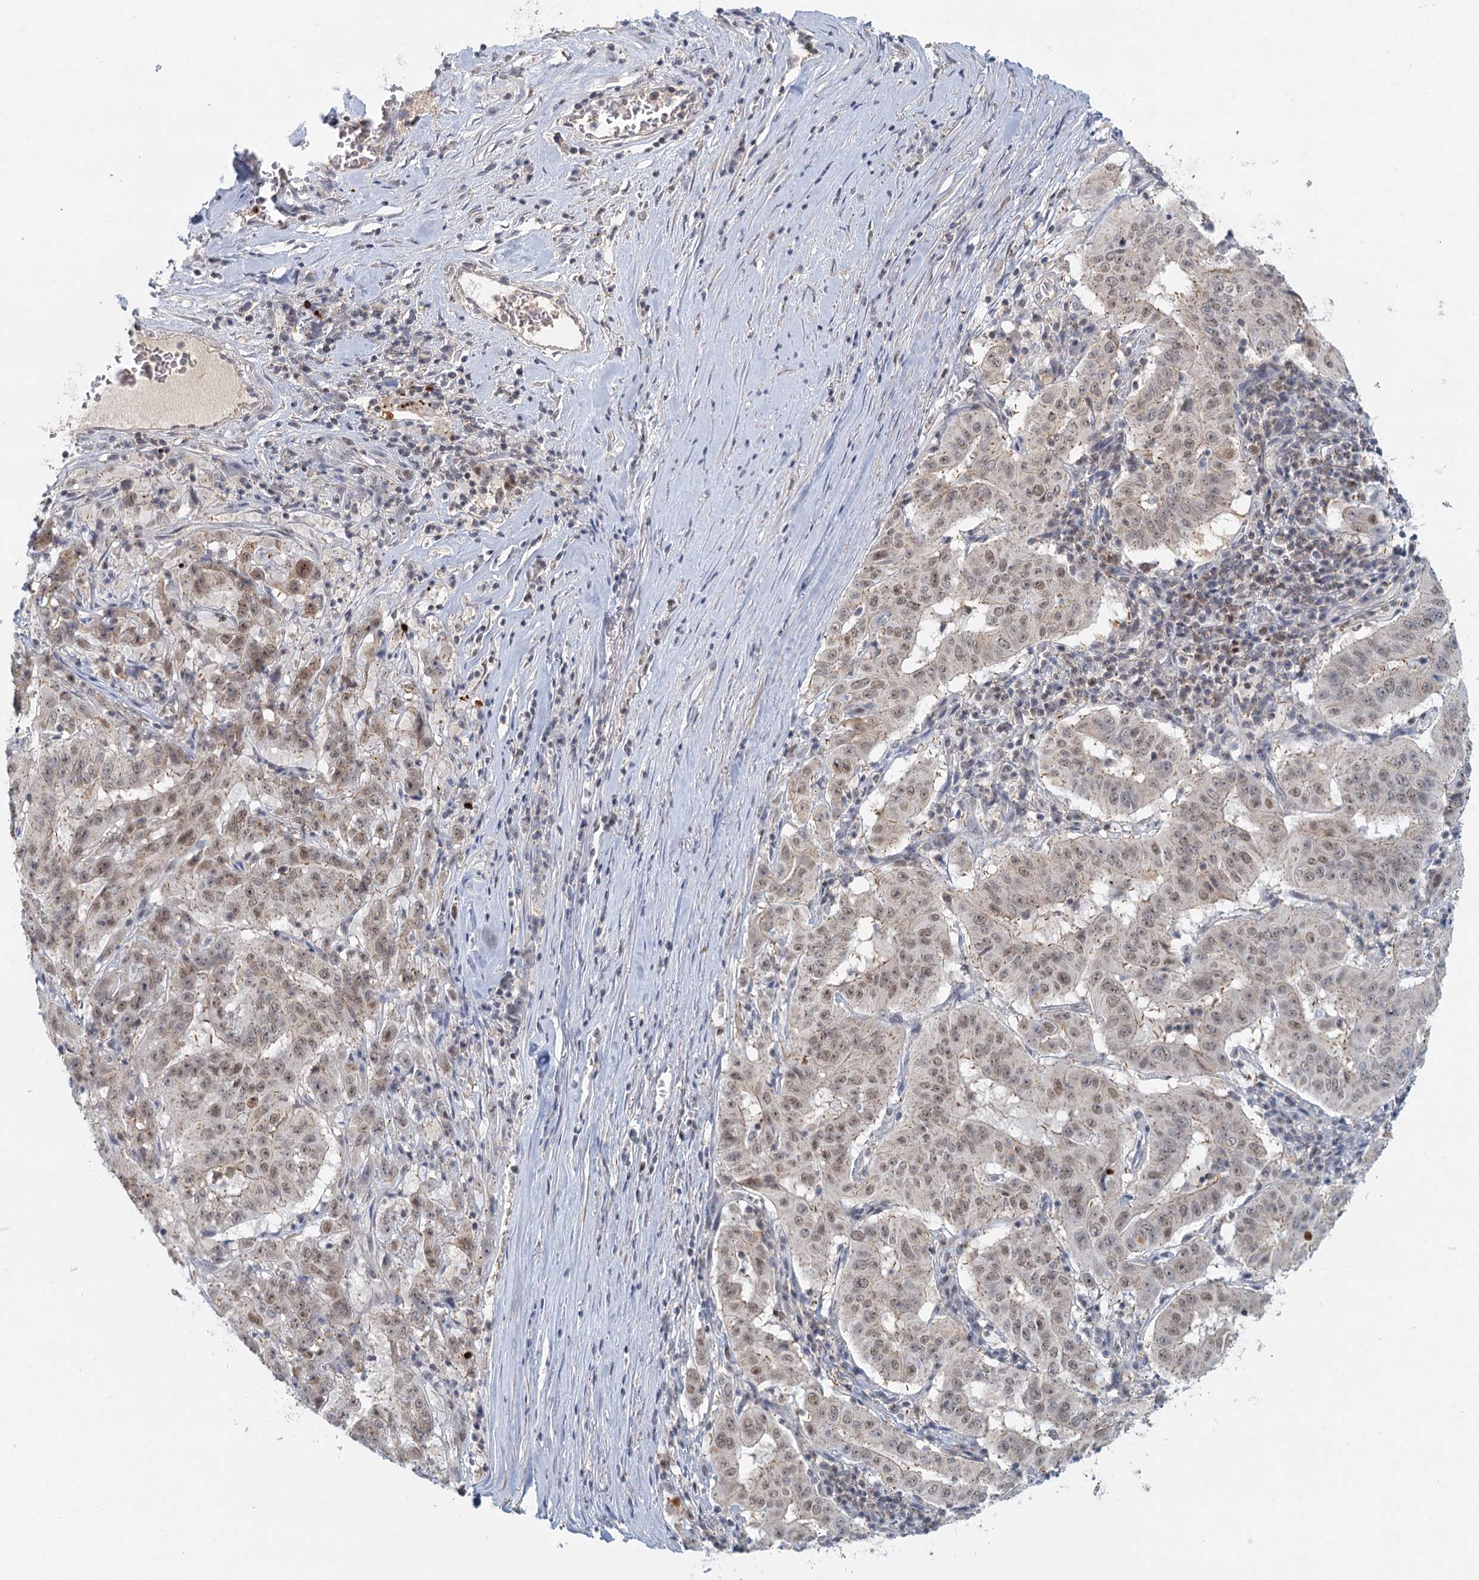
{"staining": {"intensity": "weak", "quantity": "25%-75%", "location": "nuclear"}, "tissue": "pancreatic cancer", "cell_type": "Tumor cells", "image_type": "cancer", "snomed": [{"axis": "morphology", "description": "Adenocarcinoma, NOS"}, {"axis": "topography", "description": "Pancreas"}], "caption": "Protein staining by immunohistochemistry (IHC) shows weak nuclear positivity in approximately 25%-75% of tumor cells in pancreatic cancer (adenocarcinoma). The protein is shown in brown color, while the nuclei are stained blue.", "gene": "GPATCH11", "patient": {"sex": "male", "age": 63}}